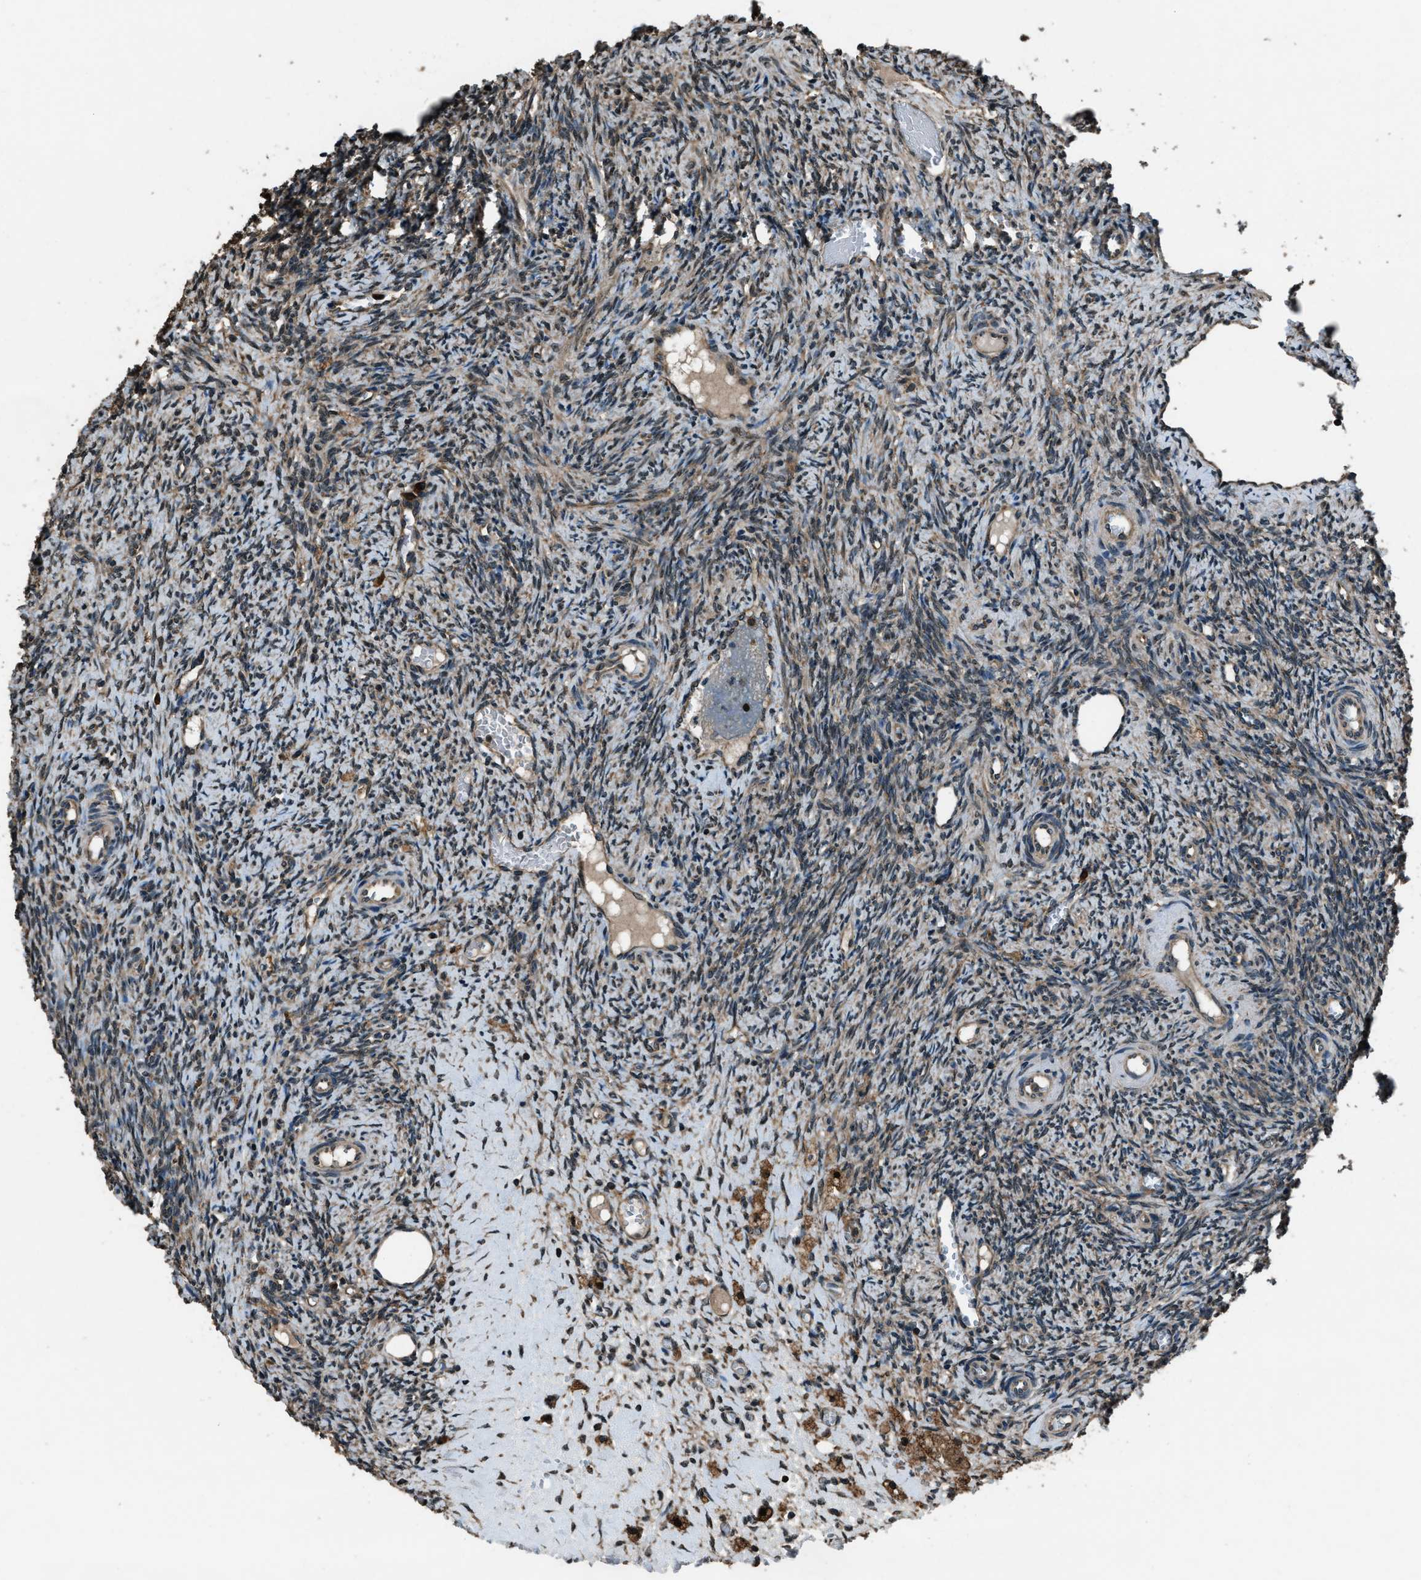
{"staining": {"intensity": "strong", "quantity": ">75%", "location": "cytoplasmic/membranous"}, "tissue": "ovary", "cell_type": "Follicle cells", "image_type": "normal", "snomed": [{"axis": "morphology", "description": "Normal tissue, NOS"}, {"axis": "topography", "description": "Ovary"}], "caption": "A photomicrograph of ovary stained for a protein exhibits strong cytoplasmic/membranous brown staining in follicle cells. (IHC, brightfield microscopy, high magnification).", "gene": "TRIM4", "patient": {"sex": "female", "age": 41}}